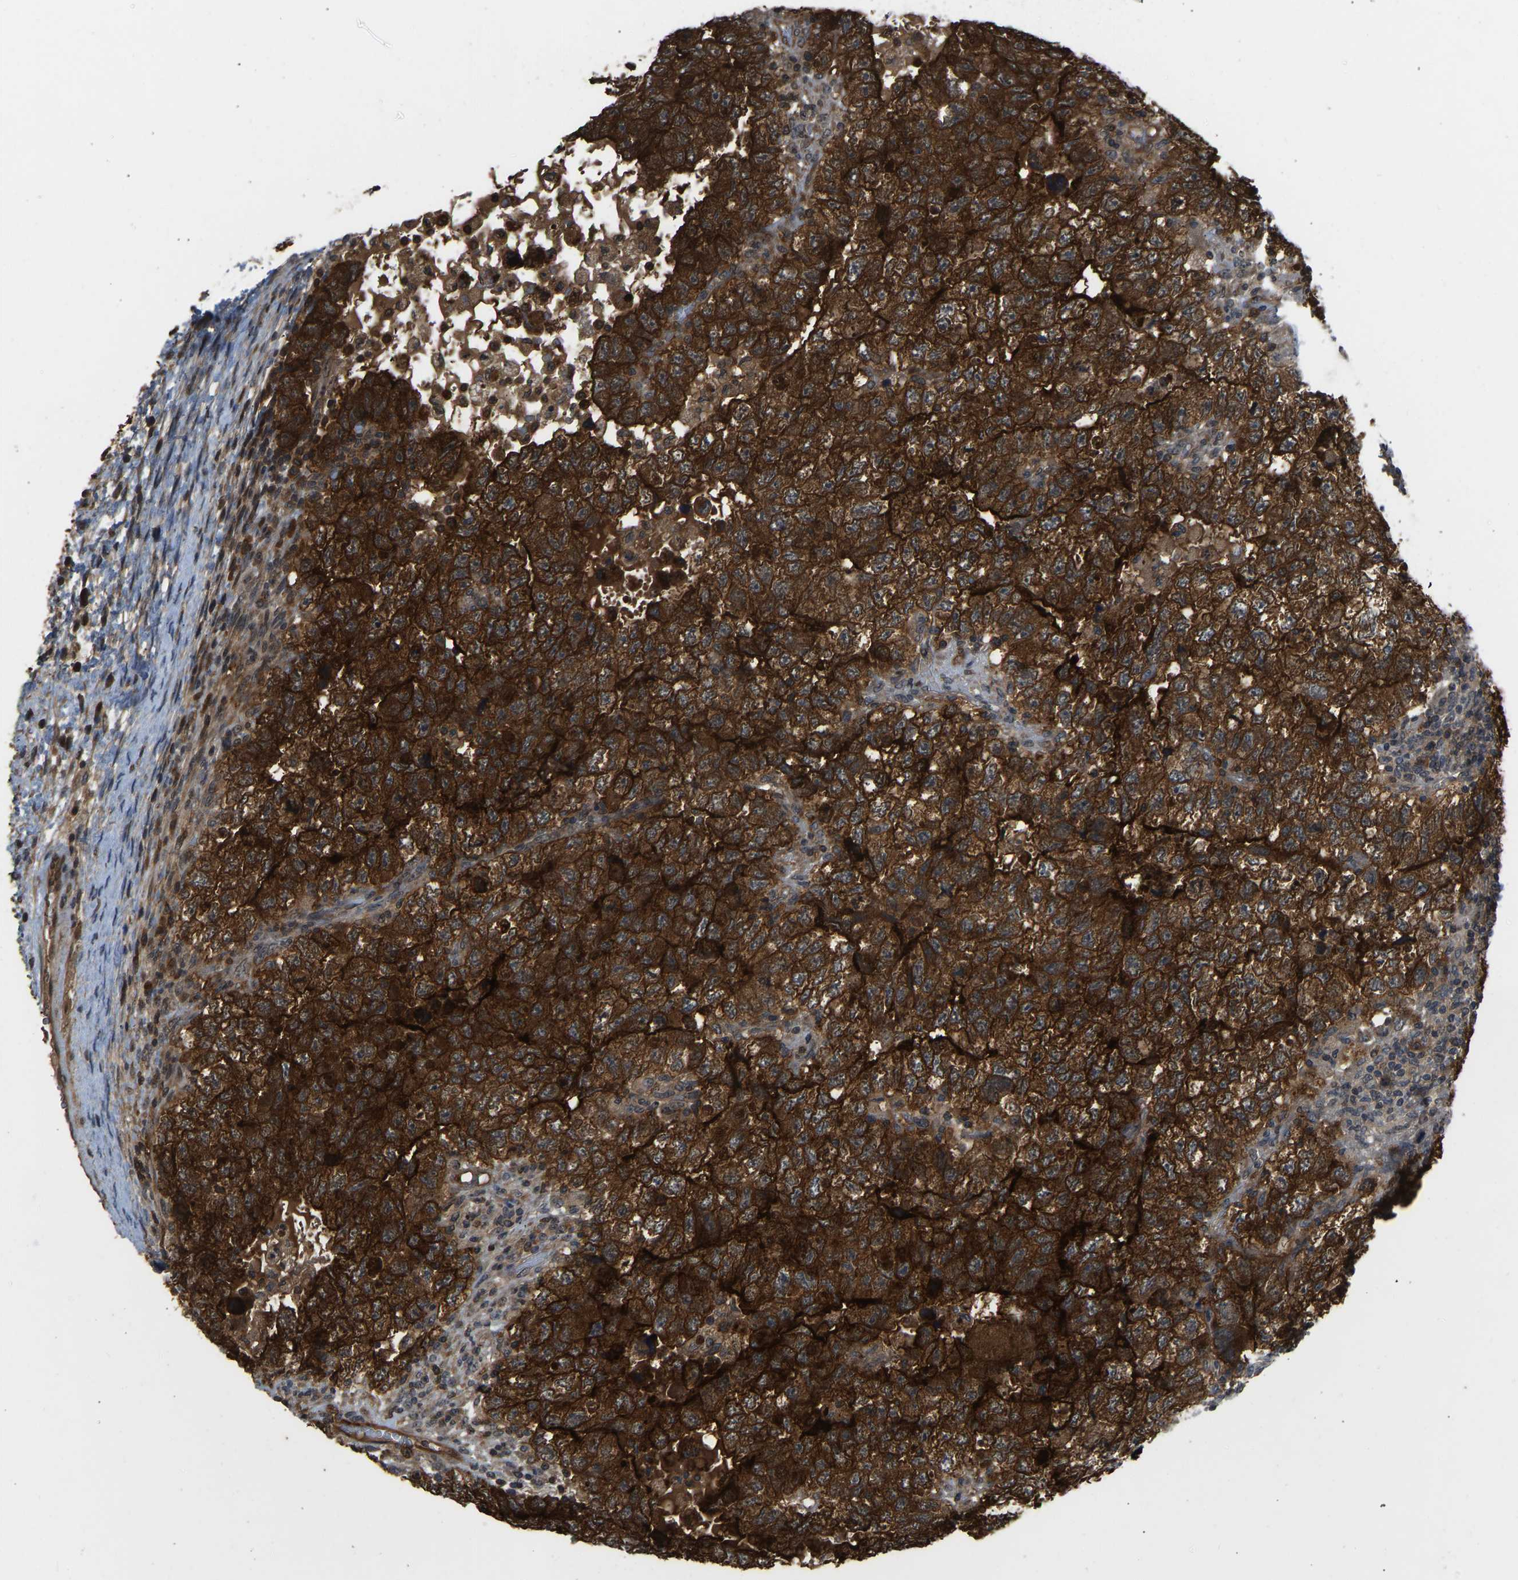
{"staining": {"intensity": "strong", "quantity": ">75%", "location": "cytoplasmic/membranous"}, "tissue": "testis cancer", "cell_type": "Tumor cells", "image_type": "cancer", "snomed": [{"axis": "morphology", "description": "Carcinoma, Embryonal, NOS"}, {"axis": "topography", "description": "Testis"}], "caption": "A micrograph of embryonal carcinoma (testis) stained for a protein reveals strong cytoplasmic/membranous brown staining in tumor cells.", "gene": "CCT8", "patient": {"sex": "male", "age": 36}}